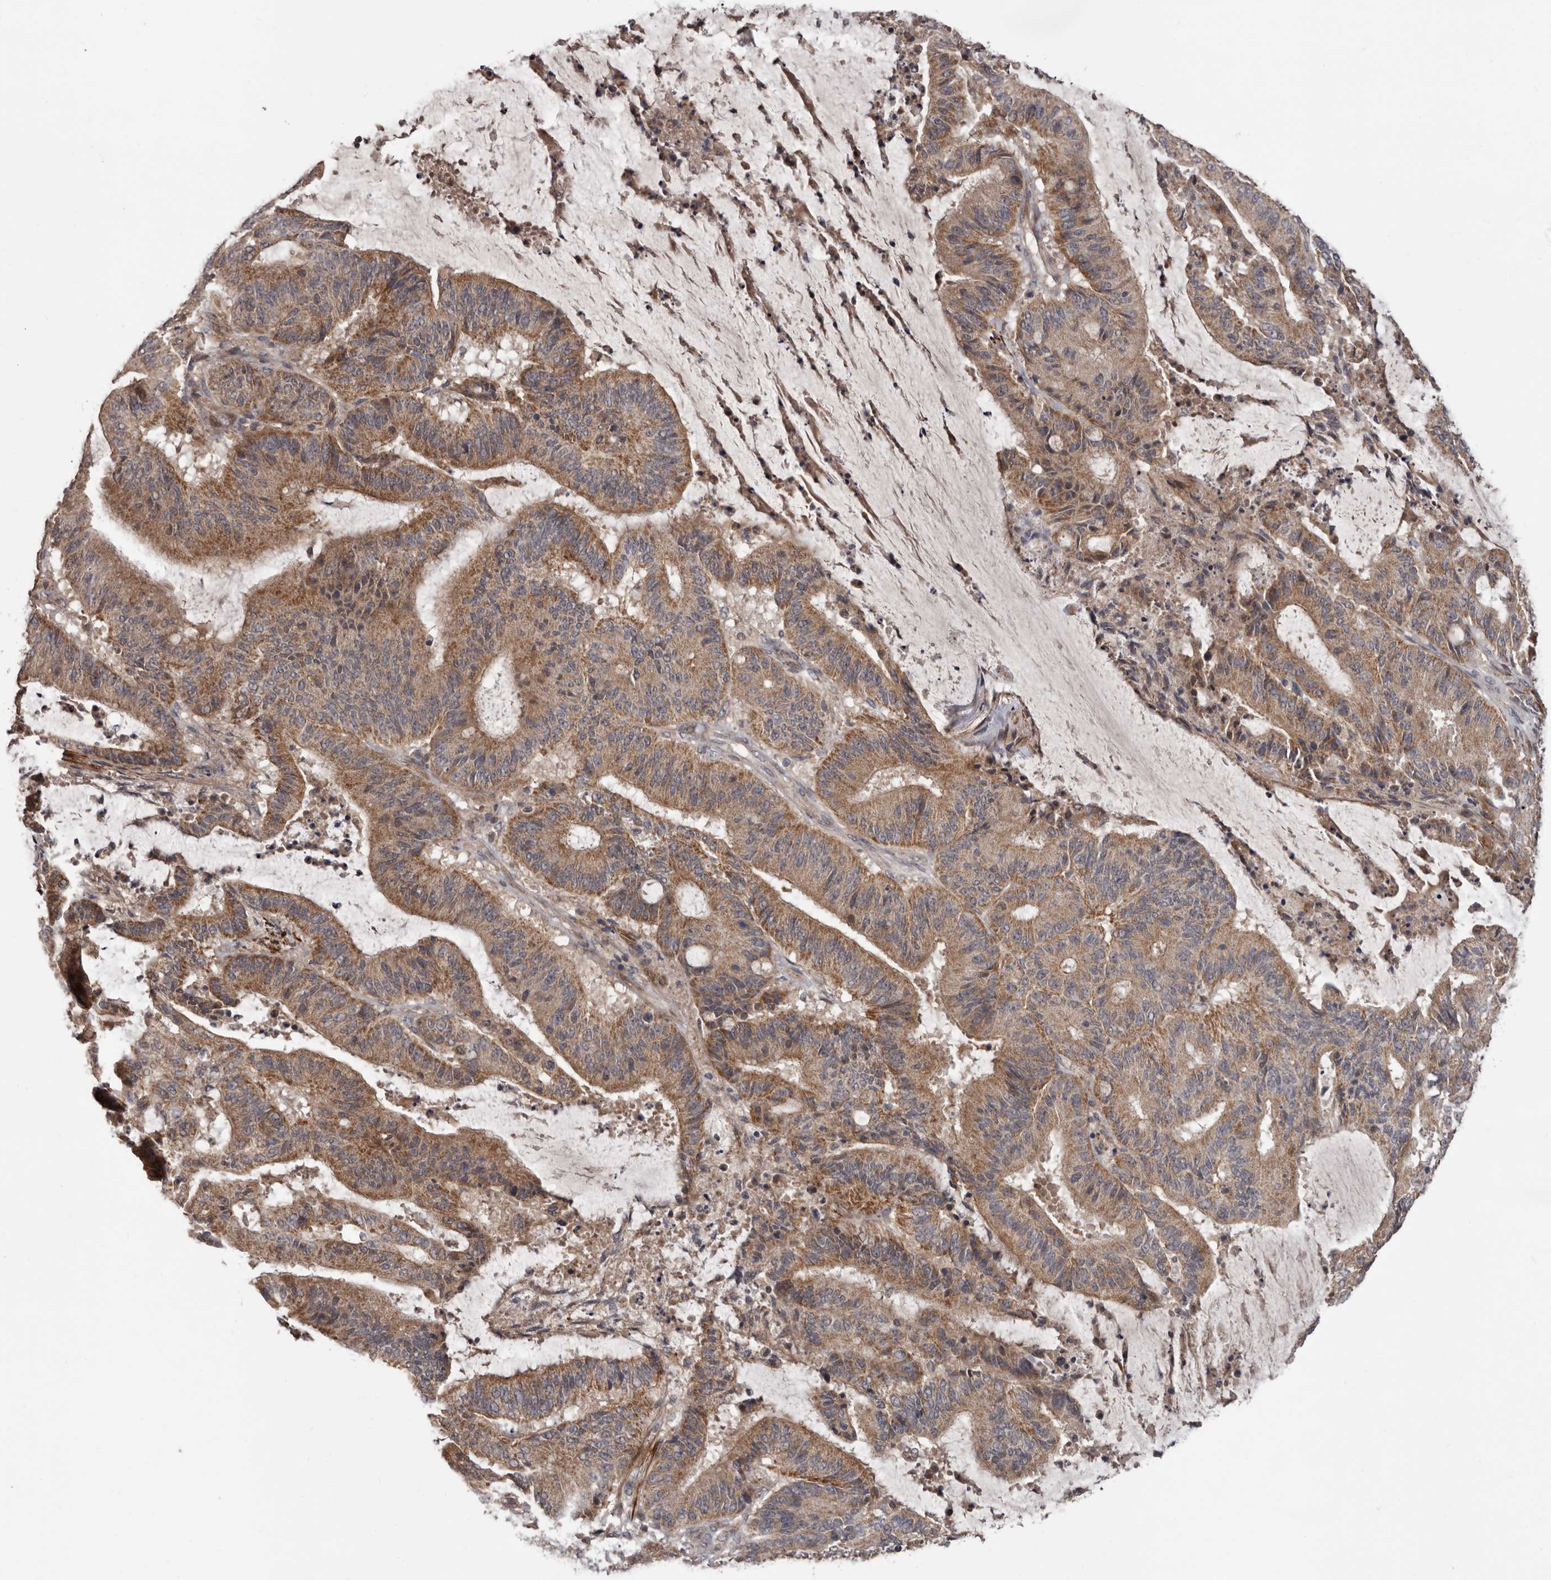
{"staining": {"intensity": "moderate", "quantity": ">75%", "location": "cytoplasmic/membranous"}, "tissue": "liver cancer", "cell_type": "Tumor cells", "image_type": "cancer", "snomed": [{"axis": "morphology", "description": "Normal tissue, NOS"}, {"axis": "morphology", "description": "Cholangiocarcinoma"}, {"axis": "topography", "description": "Liver"}, {"axis": "topography", "description": "Peripheral nerve tissue"}], "caption": "Tumor cells reveal medium levels of moderate cytoplasmic/membranous staining in approximately >75% of cells in human liver cholangiocarcinoma.", "gene": "FGFR4", "patient": {"sex": "female", "age": 73}}